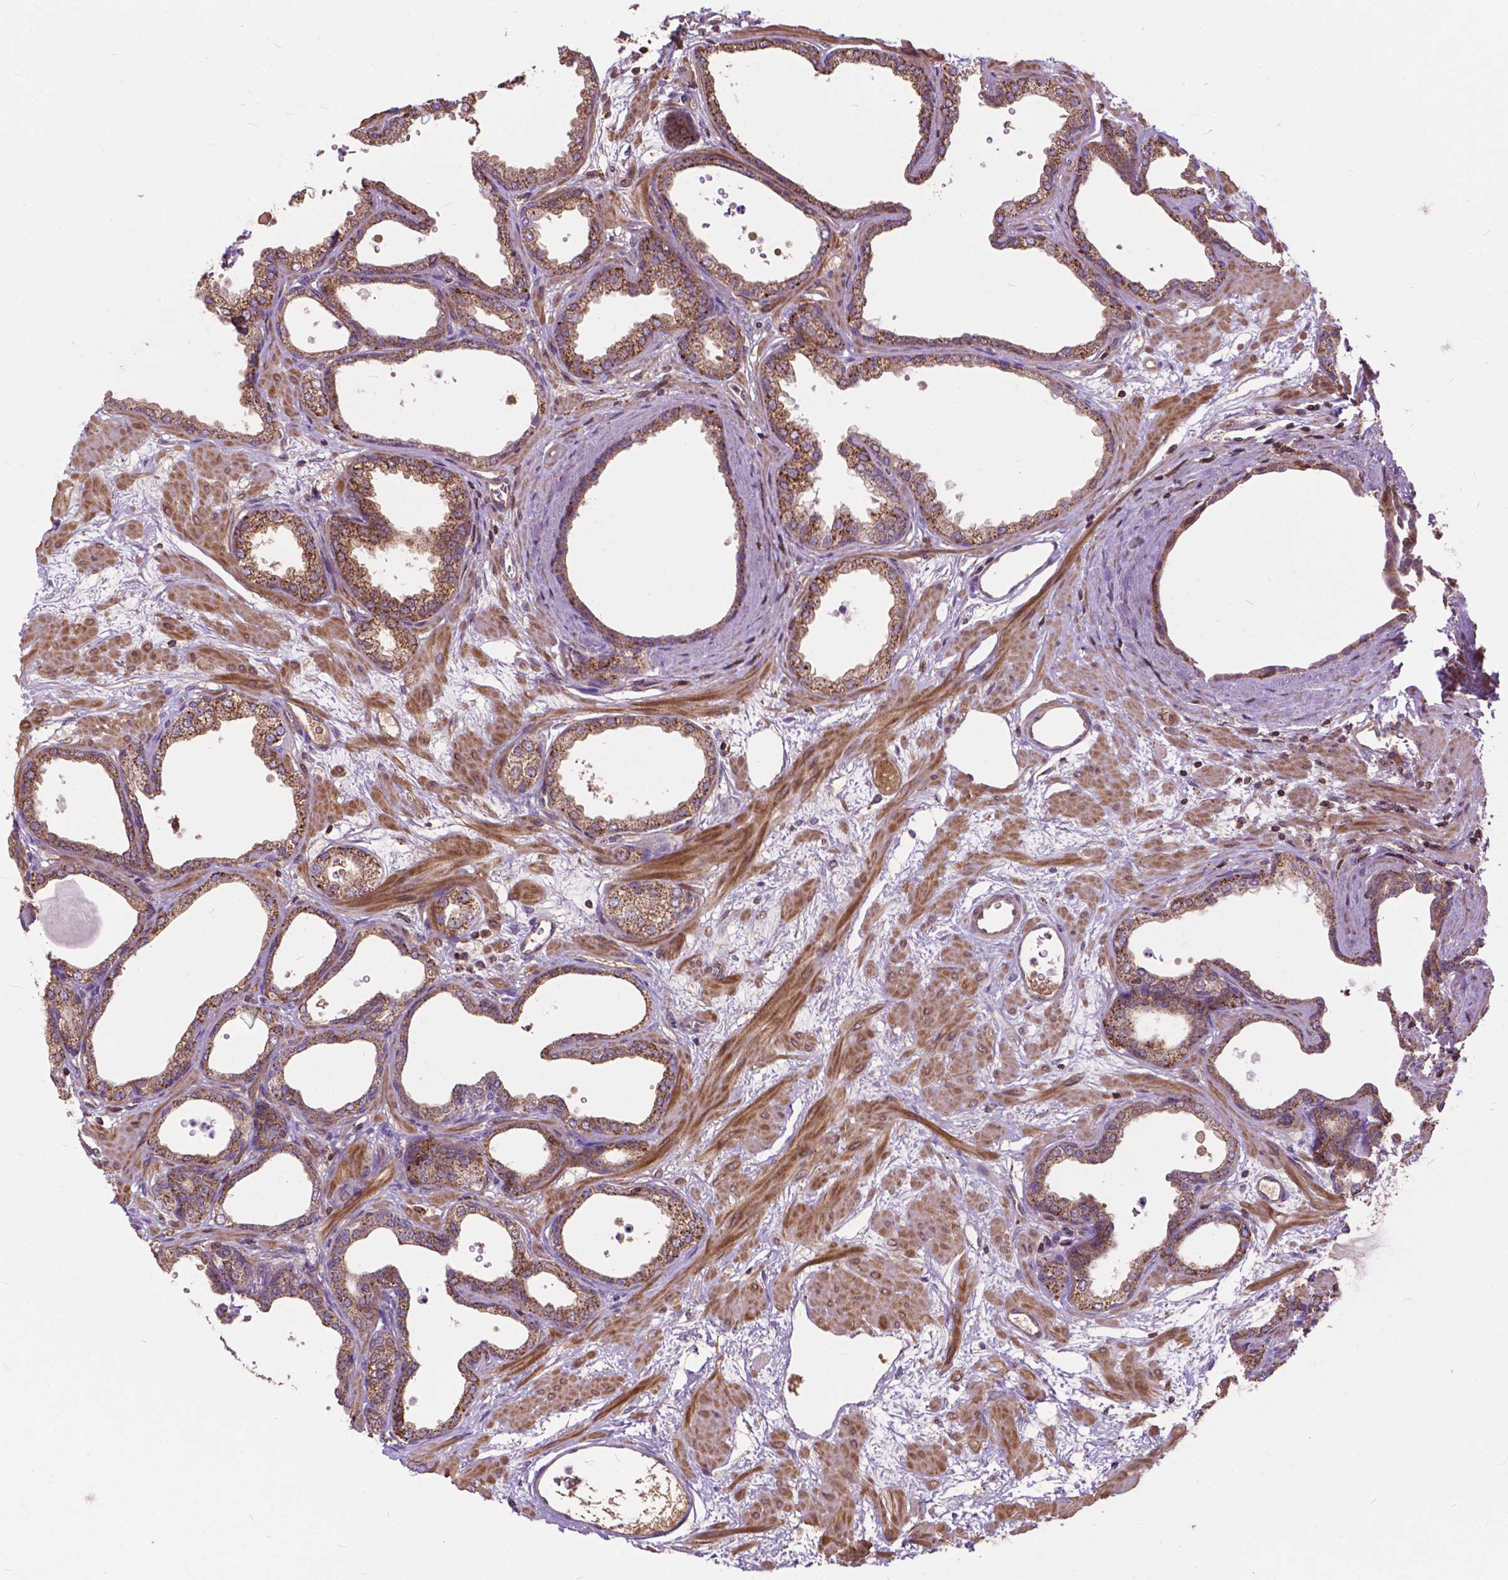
{"staining": {"intensity": "moderate", "quantity": ">75%", "location": "cytoplasmic/membranous"}, "tissue": "prostate", "cell_type": "Glandular cells", "image_type": "normal", "snomed": [{"axis": "morphology", "description": "Normal tissue, NOS"}, {"axis": "topography", "description": "Prostate"}], "caption": "This micrograph demonstrates IHC staining of normal human prostate, with medium moderate cytoplasmic/membranous expression in approximately >75% of glandular cells.", "gene": "CHMP4A", "patient": {"sex": "male", "age": 37}}